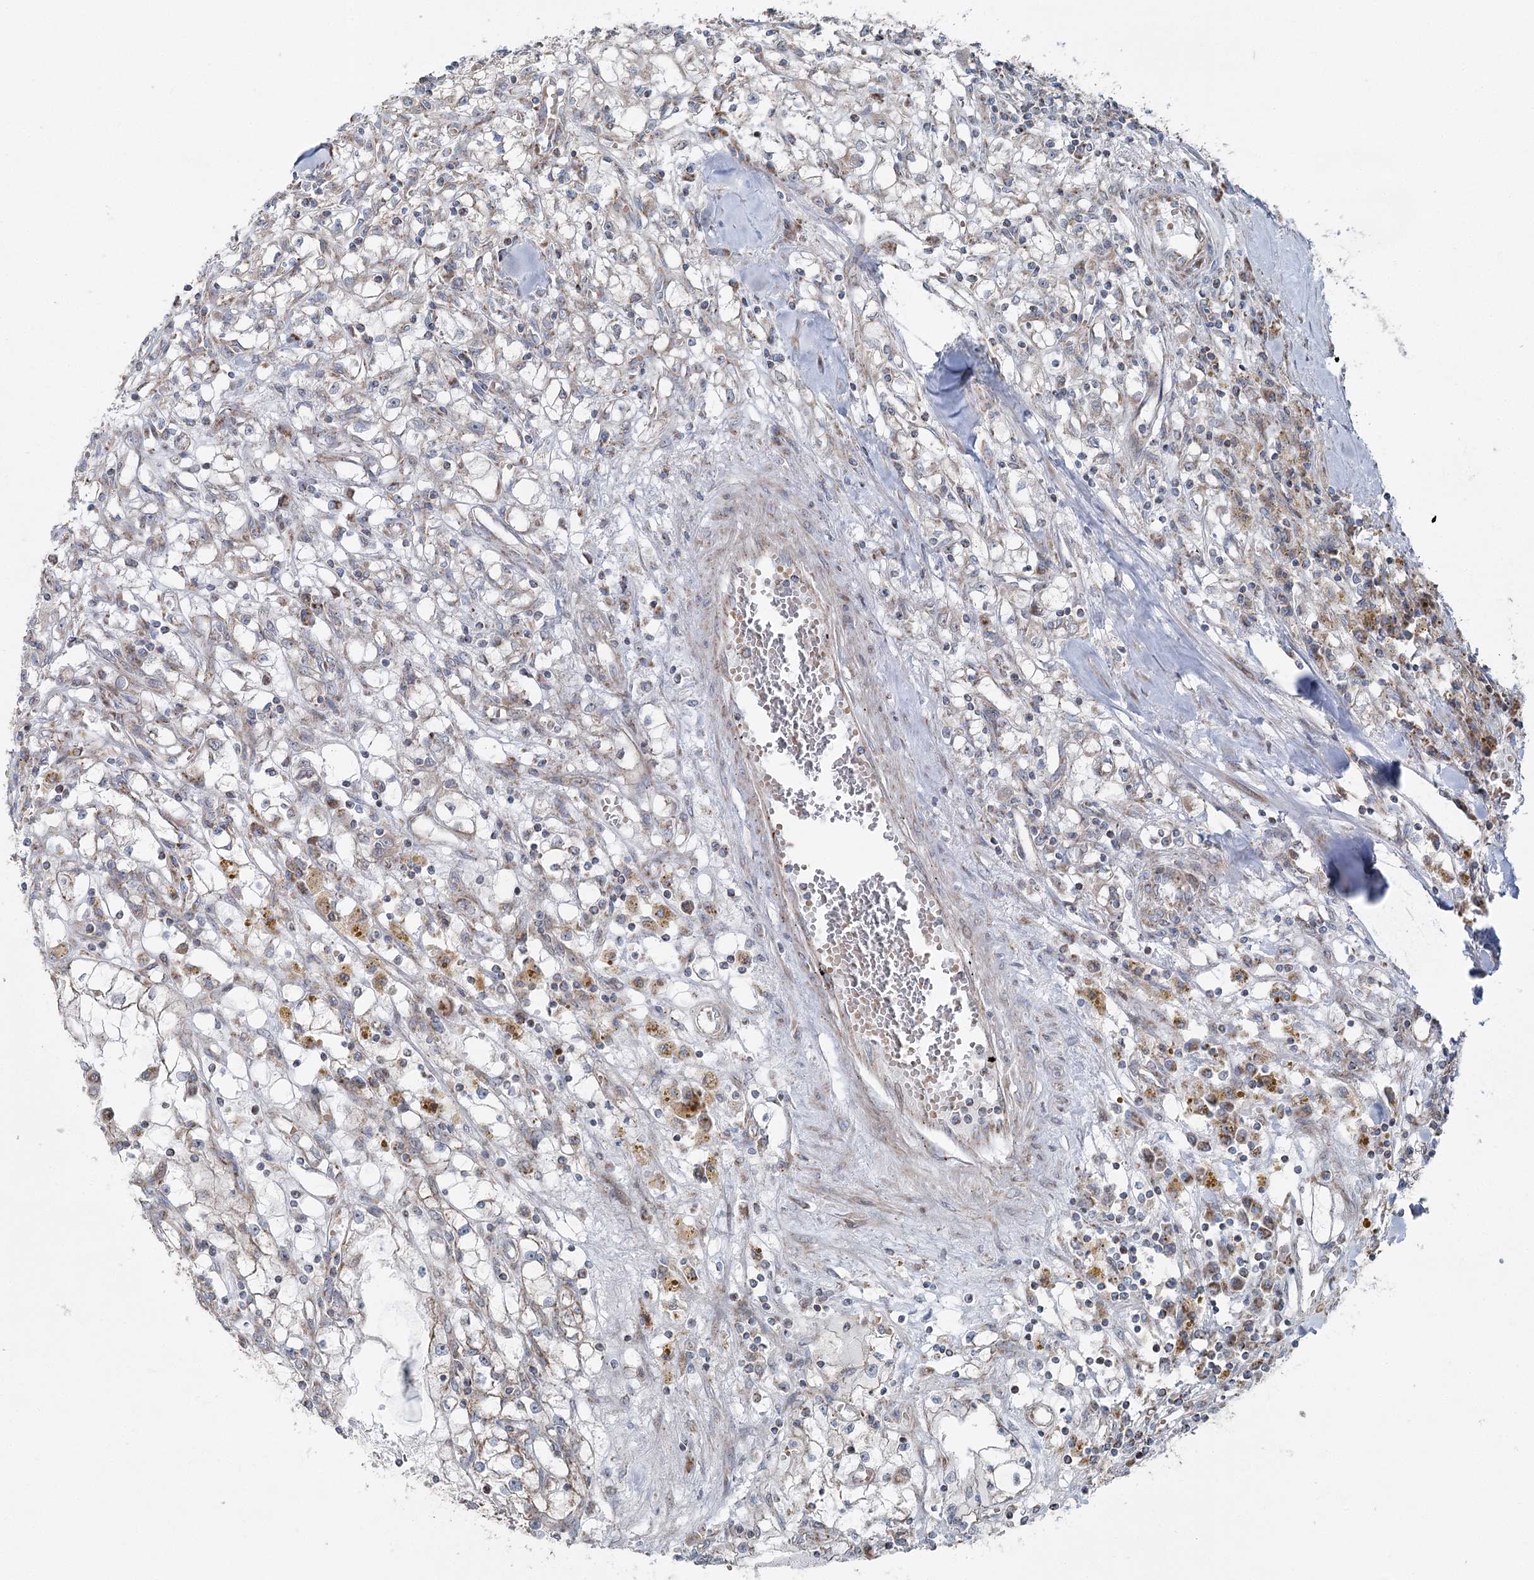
{"staining": {"intensity": "moderate", "quantity": "25%-75%", "location": "cytoplasmic/membranous"}, "tissue": "renal cancer", "cell_type": "Tumor cells", "image_type": "cancer", "snomed": [{"axis": "morphology", "description": "Adenocarcinoma, NOS"}, {"axis": "topography", "description": "Kidney"}], "caption": "Immunohistochemical staining of human renal cancer reveals moderate cytoplasmic/membranous protein staining in approximately 25%-75% of tumor cells. (Brightfield microscopy of DAB IHC at high magnification).", "gene": "UCN3", "patient": {"sex": "male", "age": 56}}